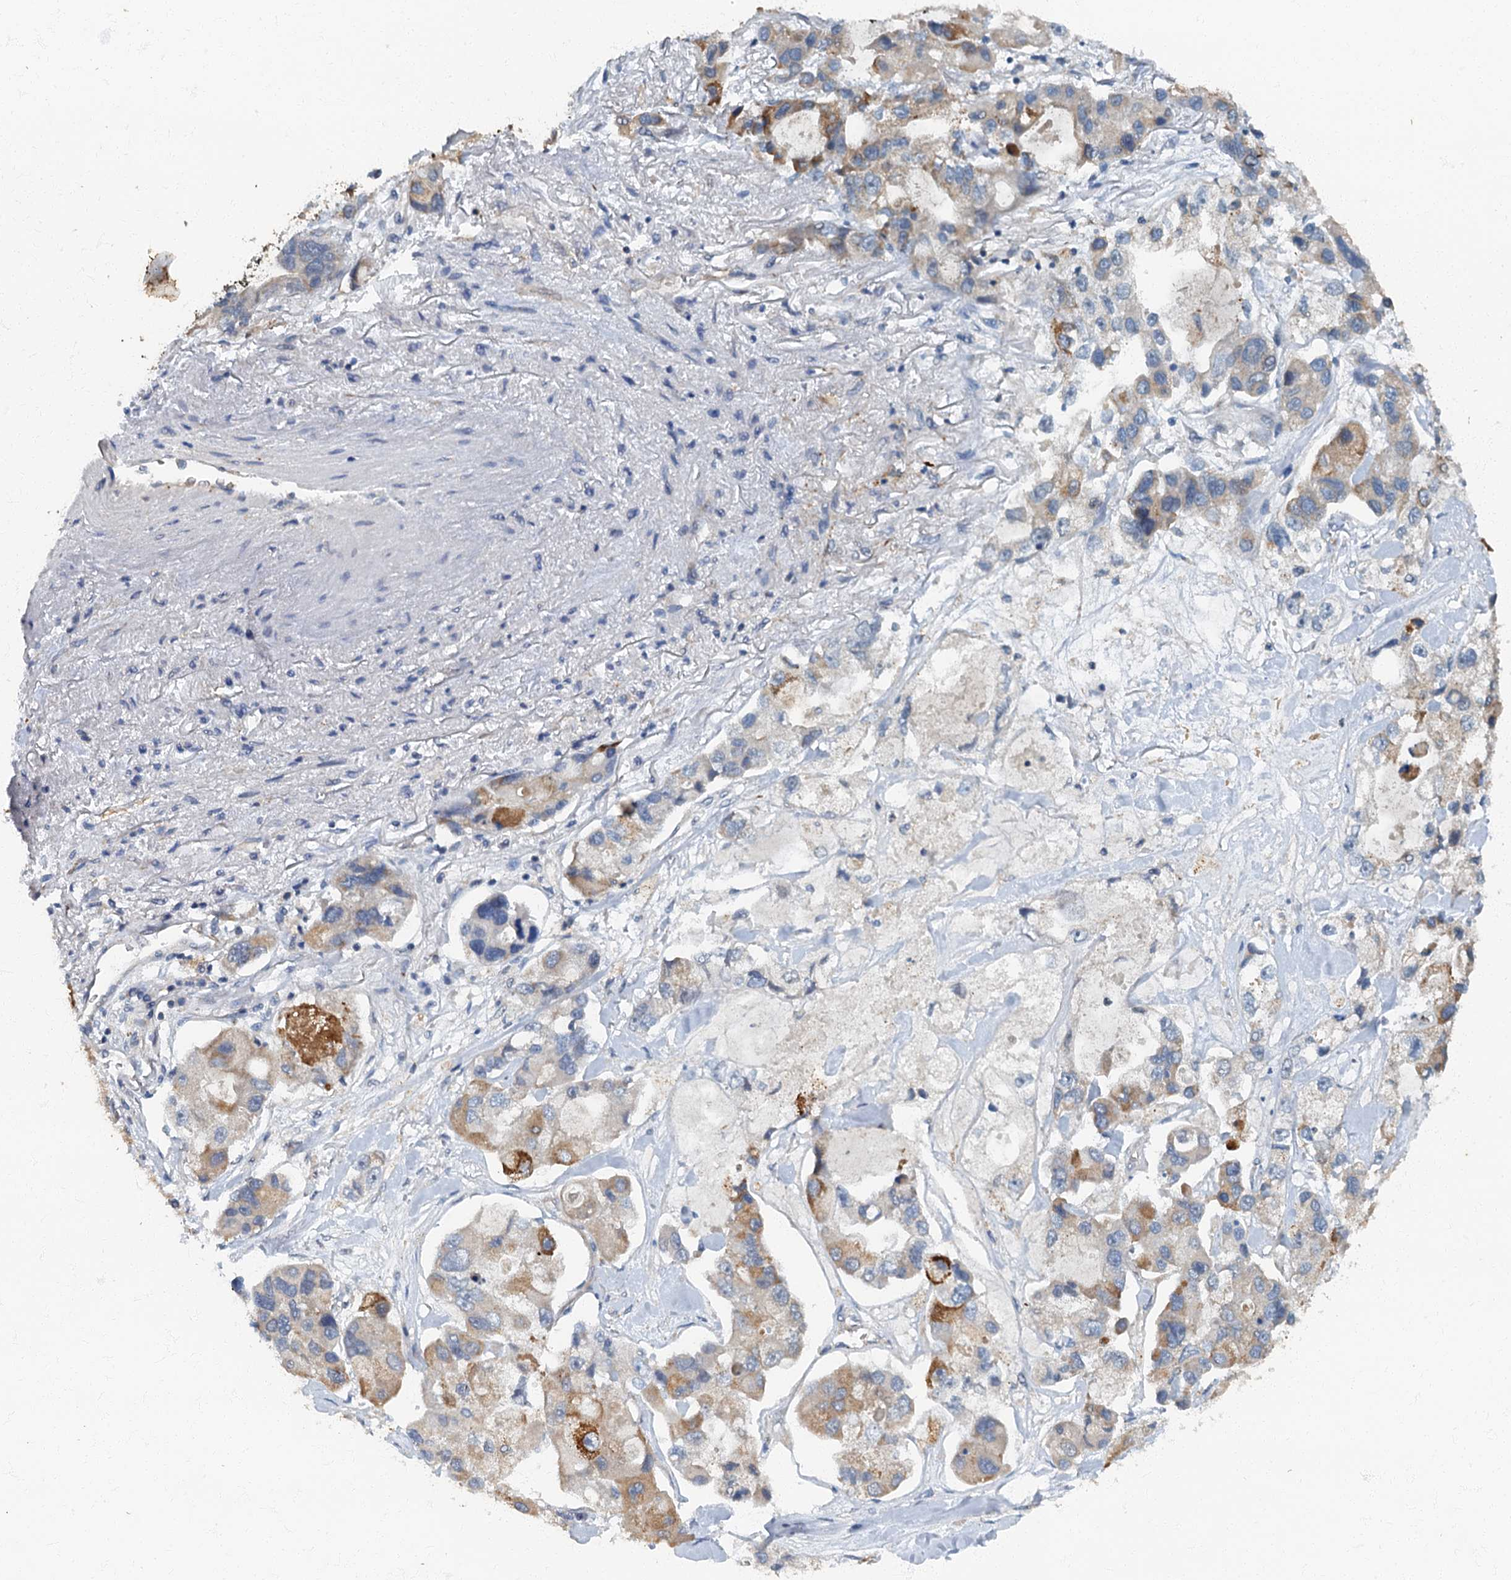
{"staining": {"intensity": "moderate", "quantity": "<25%", "location": "cytoplasmic/membranous"}, "tissue": "lung cancer", "cell_type": "Tumor cells", "image_type": "cancer", "snomed": [{"axis": "morphology", "description": "Adenocarcinoma, NOS"}, {"axis": "topography", "description": "Lung"}], "caption": "Immunohistochemical staining of human adenocarcinoma (lung) demonstrates low levels of moderate cytoplasmic/membranous protein positivity in approximately <25% of tumor cells.", "gene": "ARL11", "patient": {"sex": "female", "age": 54}}